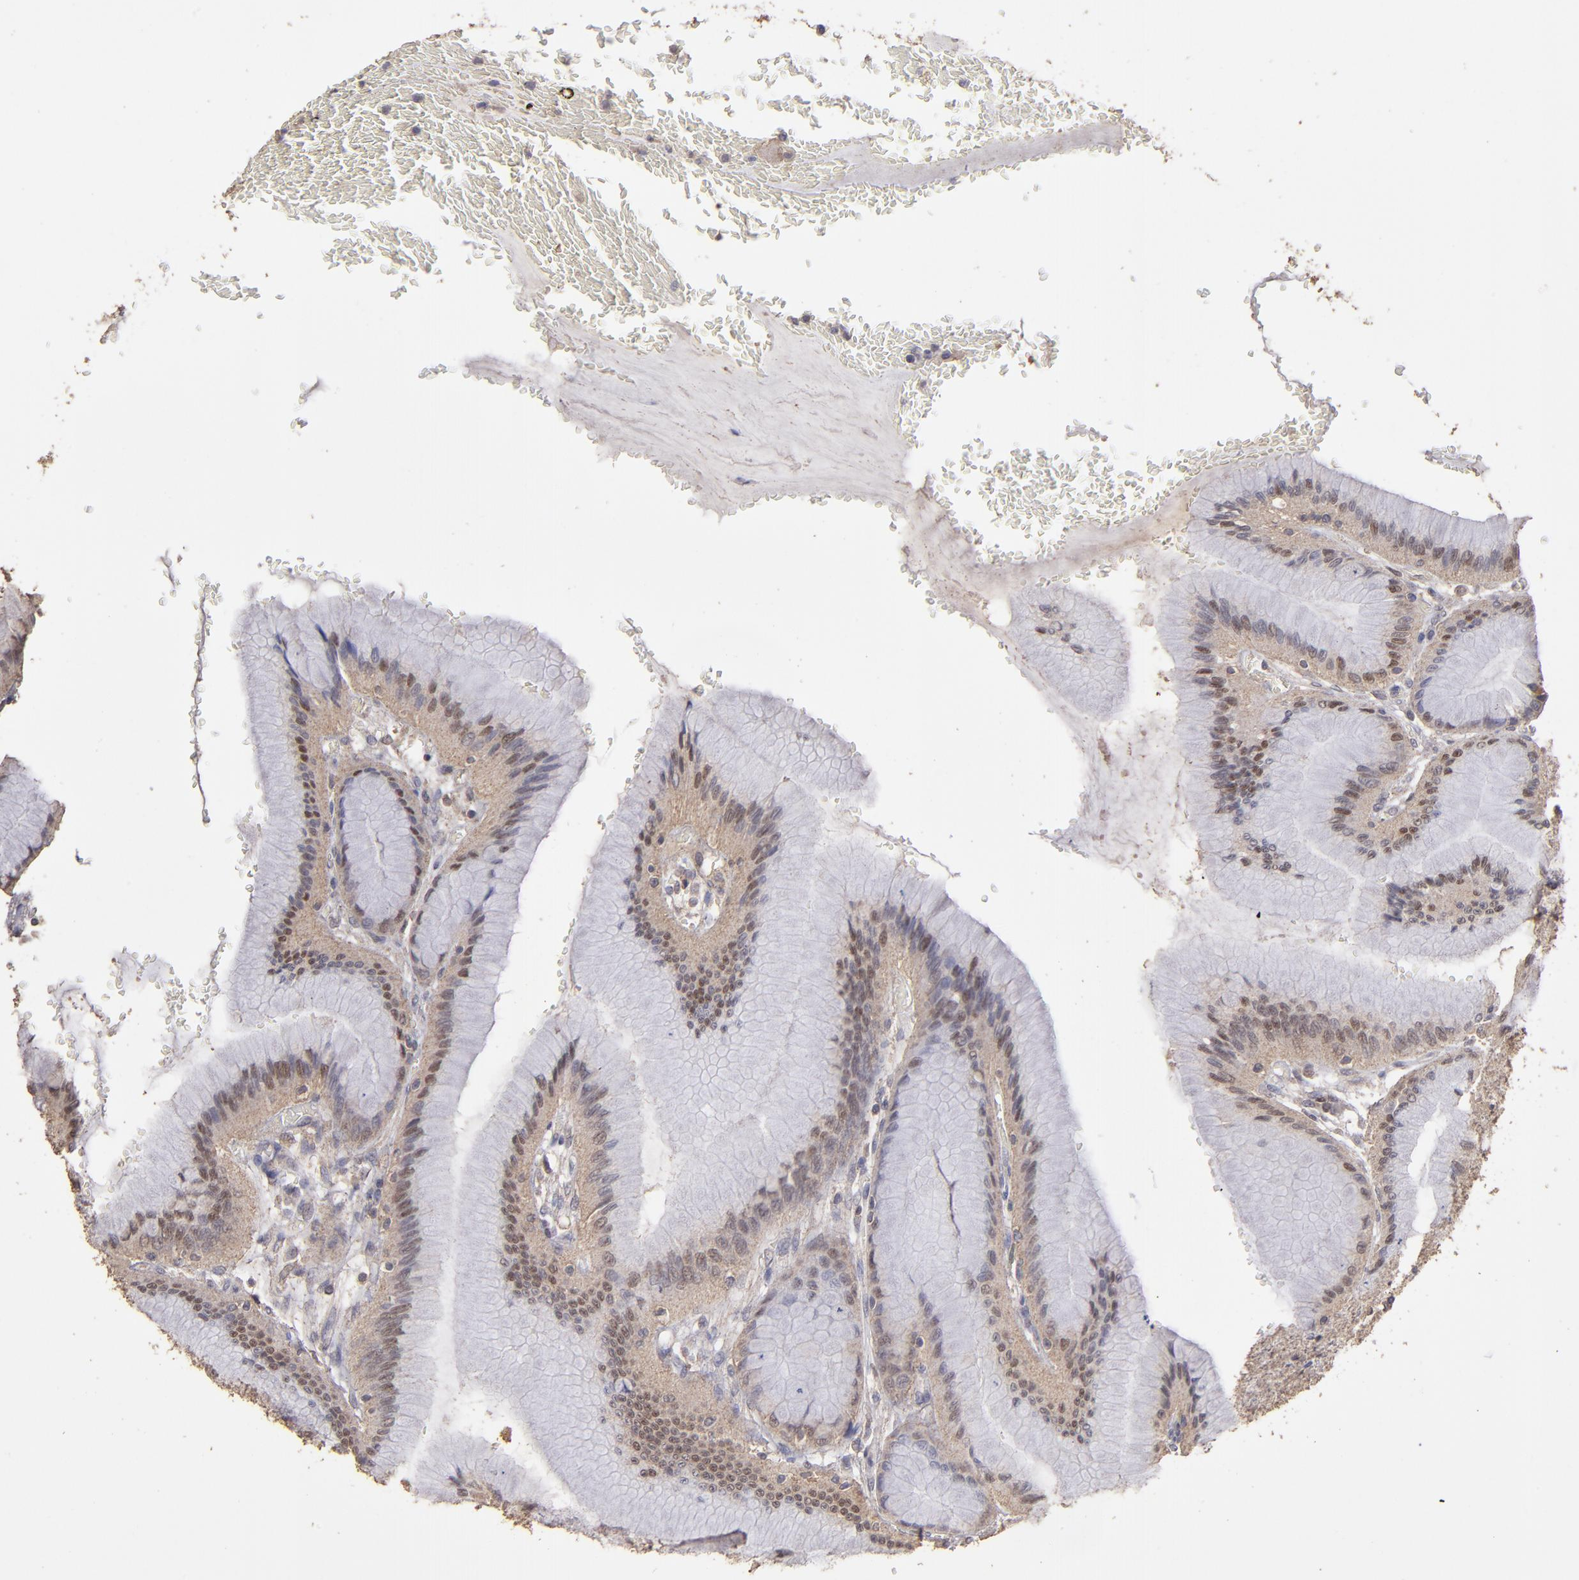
{"staining": {"intensity": "strong", "quantity": ">75%", "location": "cytoplasmic/membranous"}, "tissue": "stomach", "cell_type": "Glandular cells", "image_type": "normal", "snomed": [{"axis": "morphology", "description": "Normal tissue, NOS"}, {"axis": "morphology", "description": "Adenocarcinoma, NOS"}, {"axis": "topography", "description": "Stomach"}, {"axis": "topography", "description": "Stomach, lower"}], "caption": "Protein analysis of unremarkable stomach shows strong cytoplasmic/membranous expression in approximately >75% of glandular cells.", "gene": "FAT1", "patient": {"sex": "female", "age": 65}}